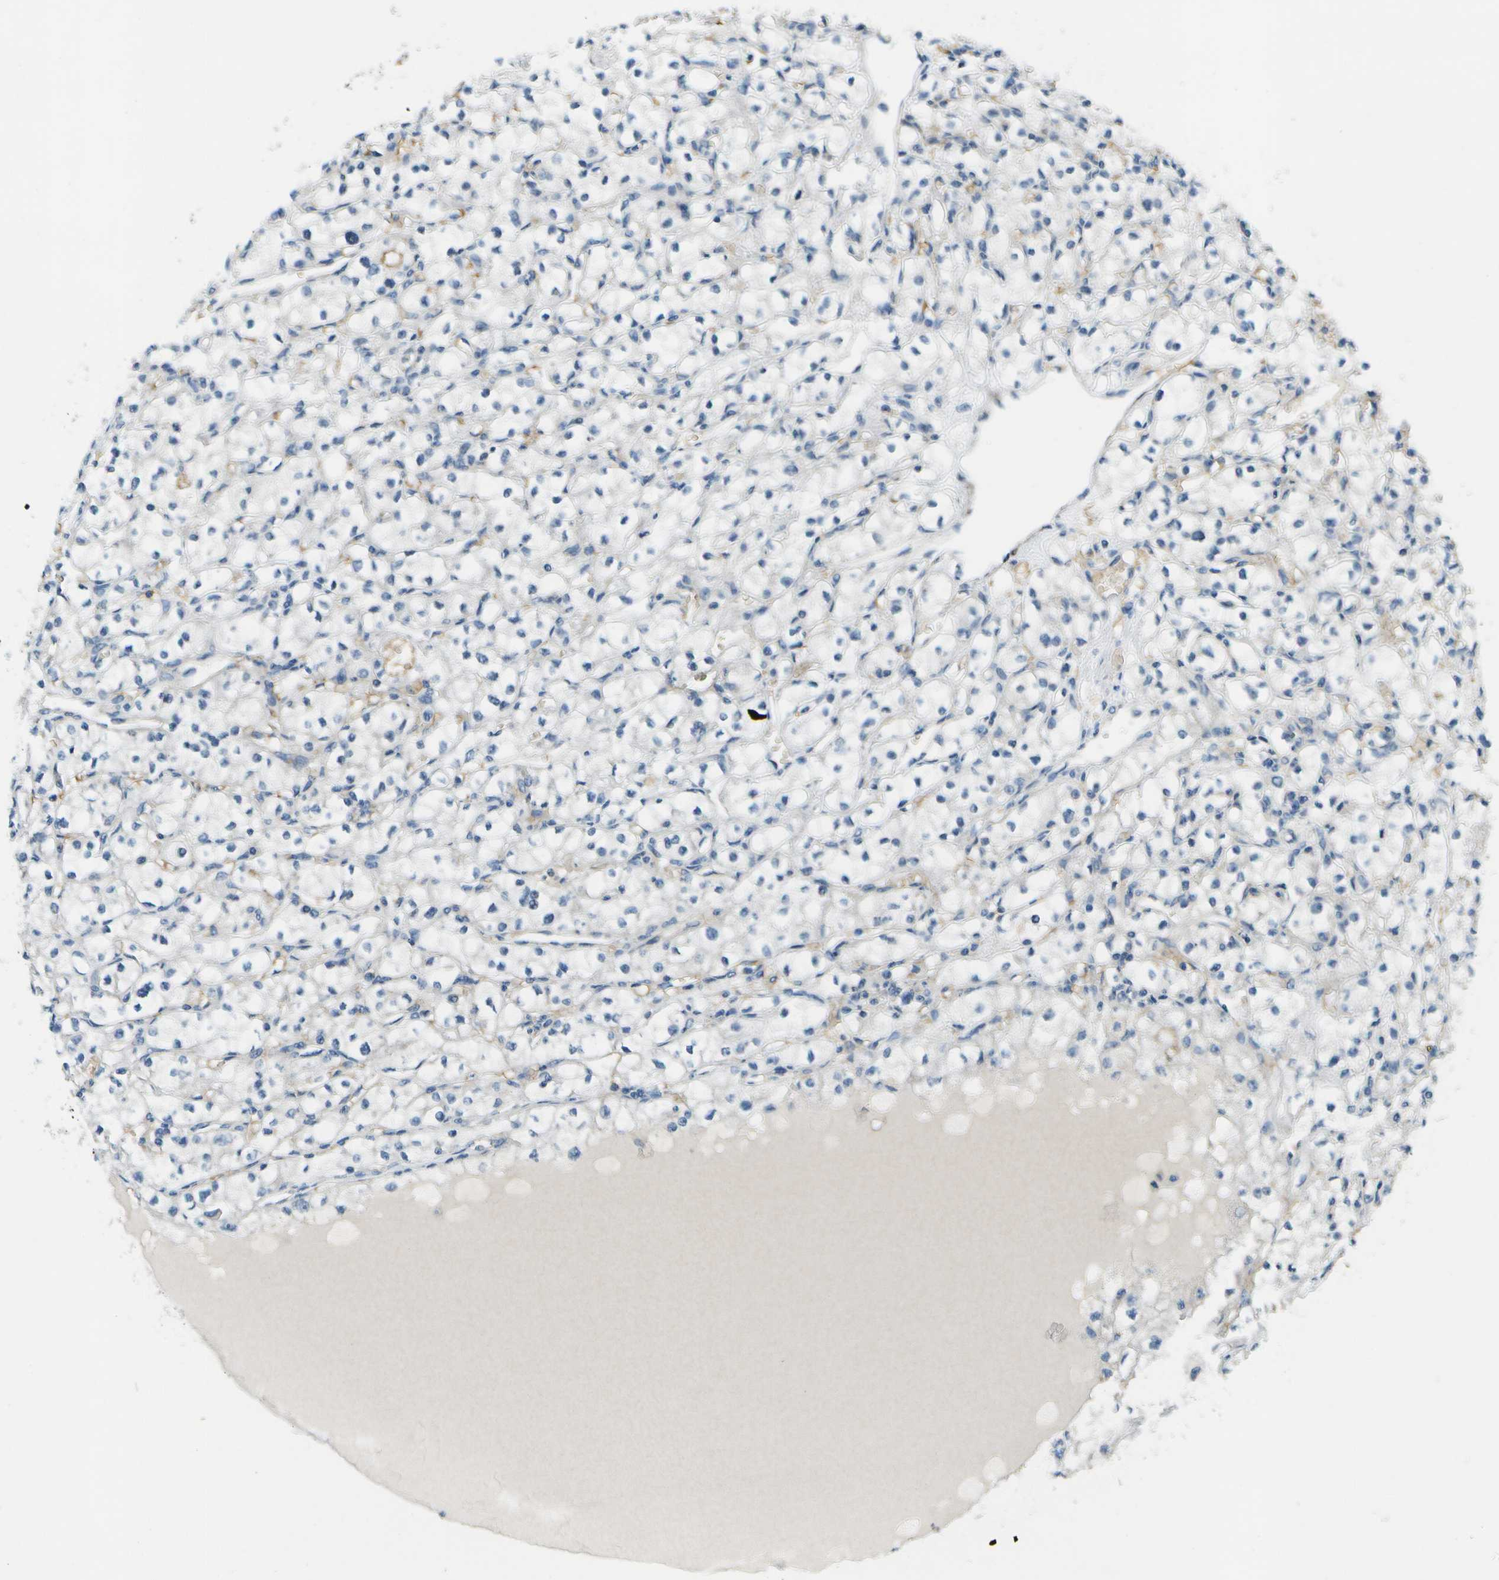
{"staining": {"intensity": "negative", "quantity": "none", "location": "none"}, "tissue": "renal cancer", "cell_type": "Tumor cells", "image_type": "cancer", "snomed": [{"axis": "morphology", "description": "Adenocarcinoma, NOS"}, {"axis": "topography", "description": "Kidney"}], "caption": "The photomicrograph exhibits no significant positivity in tumor cells of renal cancer (adenocarcinoma).", "gene": "CTIF", "patient": {"sex": "male", "age": 56}}